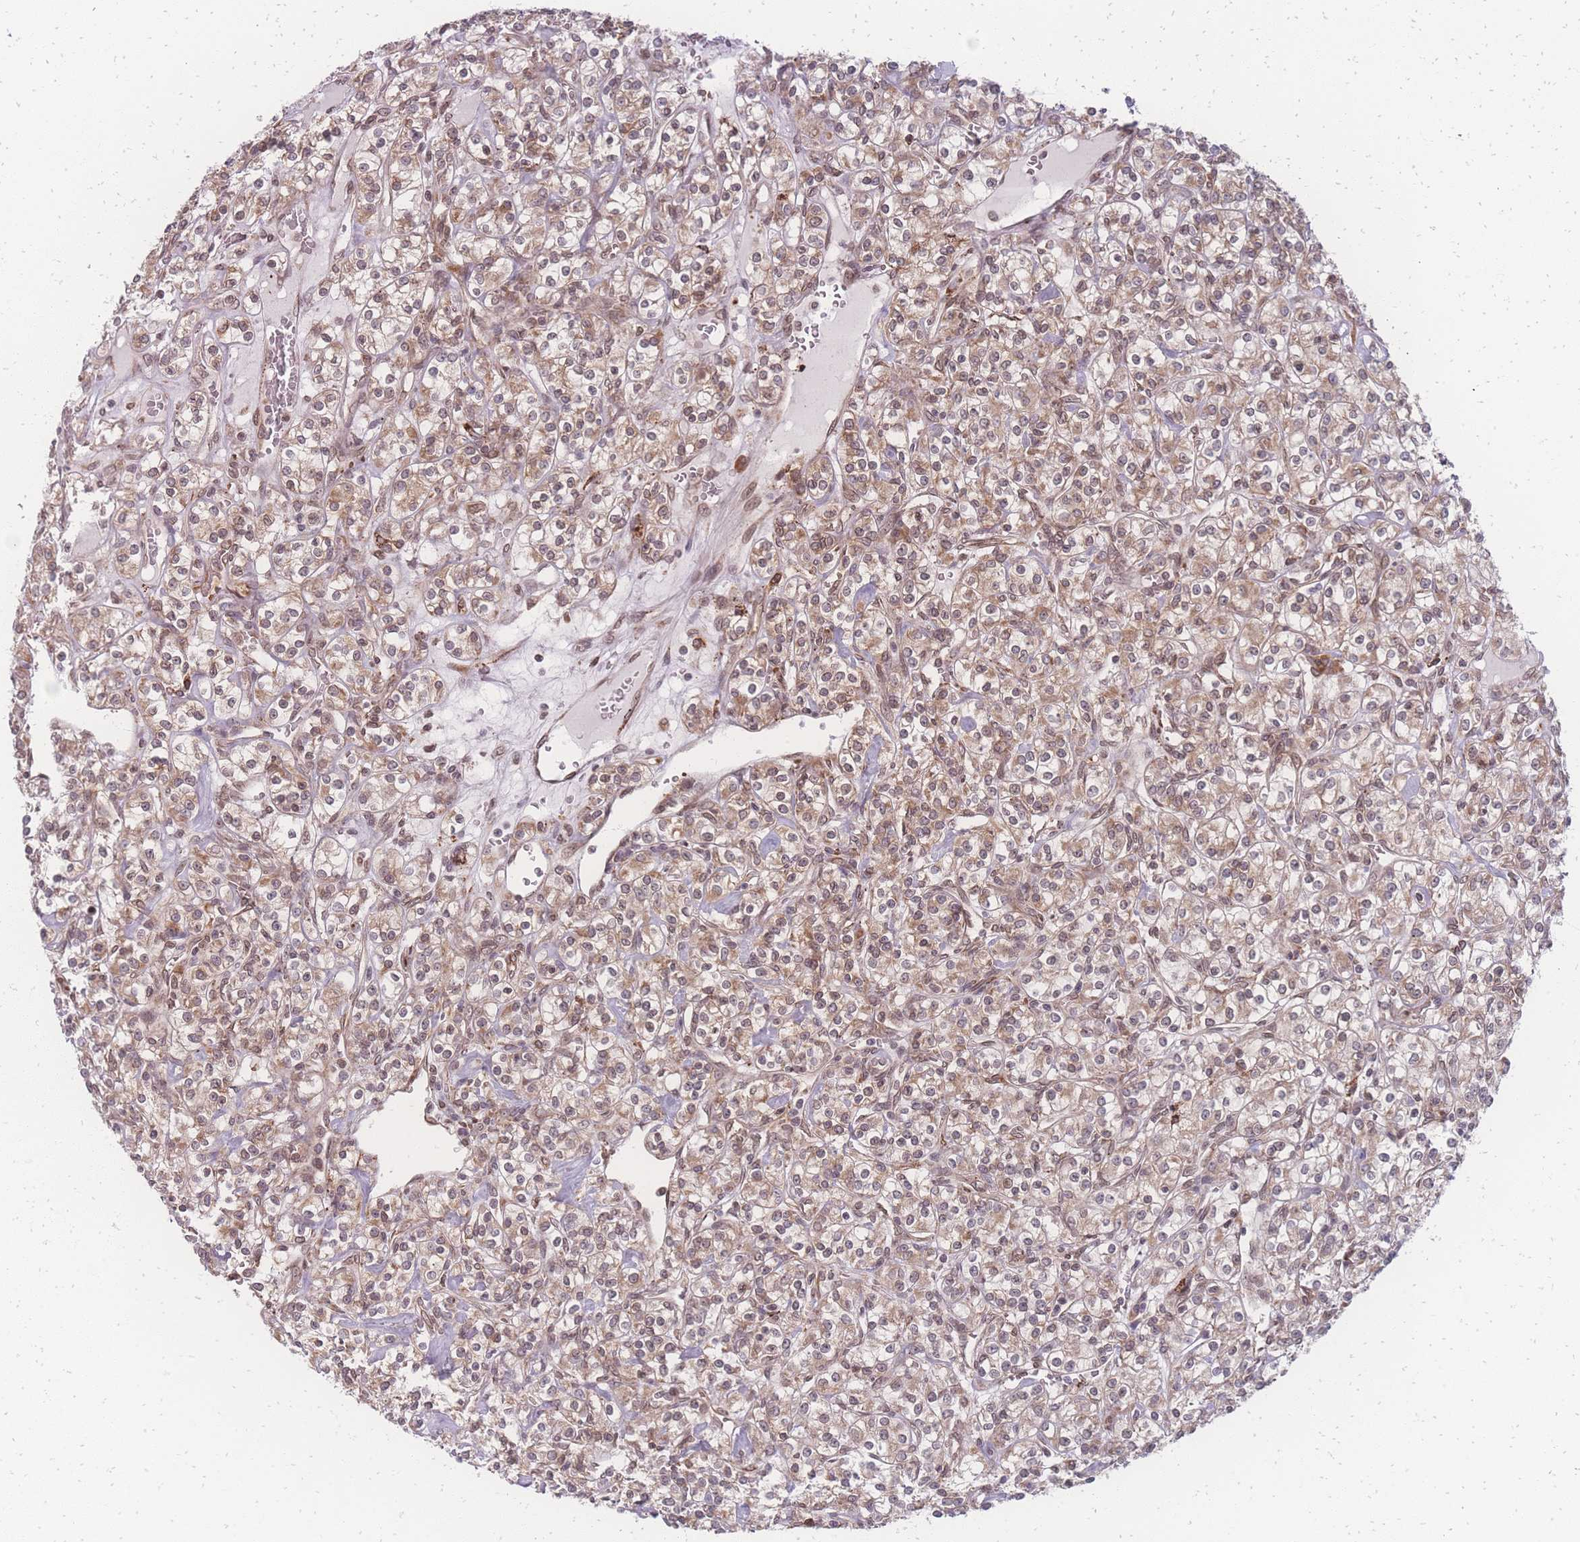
{"staining": {"intensity": "weak", "quantity": "25%-75%", "location": "cytoplasmic/membranous"}, "tissue": "renal cancer", "cell_type": "Tumor cells", "image_type": "cancer", "snomed": [{"axis": "morphology", "description": "Adenocarcinoma, NOS"}, {"axis": "topography", "description": "Kidney"}], "caption": "This image shows immunohistochemistry staining of human renal cancer (adenocarcinoma), with low weak cytoplasmic/membranous positivity in about 25%-75% of tumor cells.", "gene": "ZC3H13", "patient": {"sex": "male", "age": 77}}